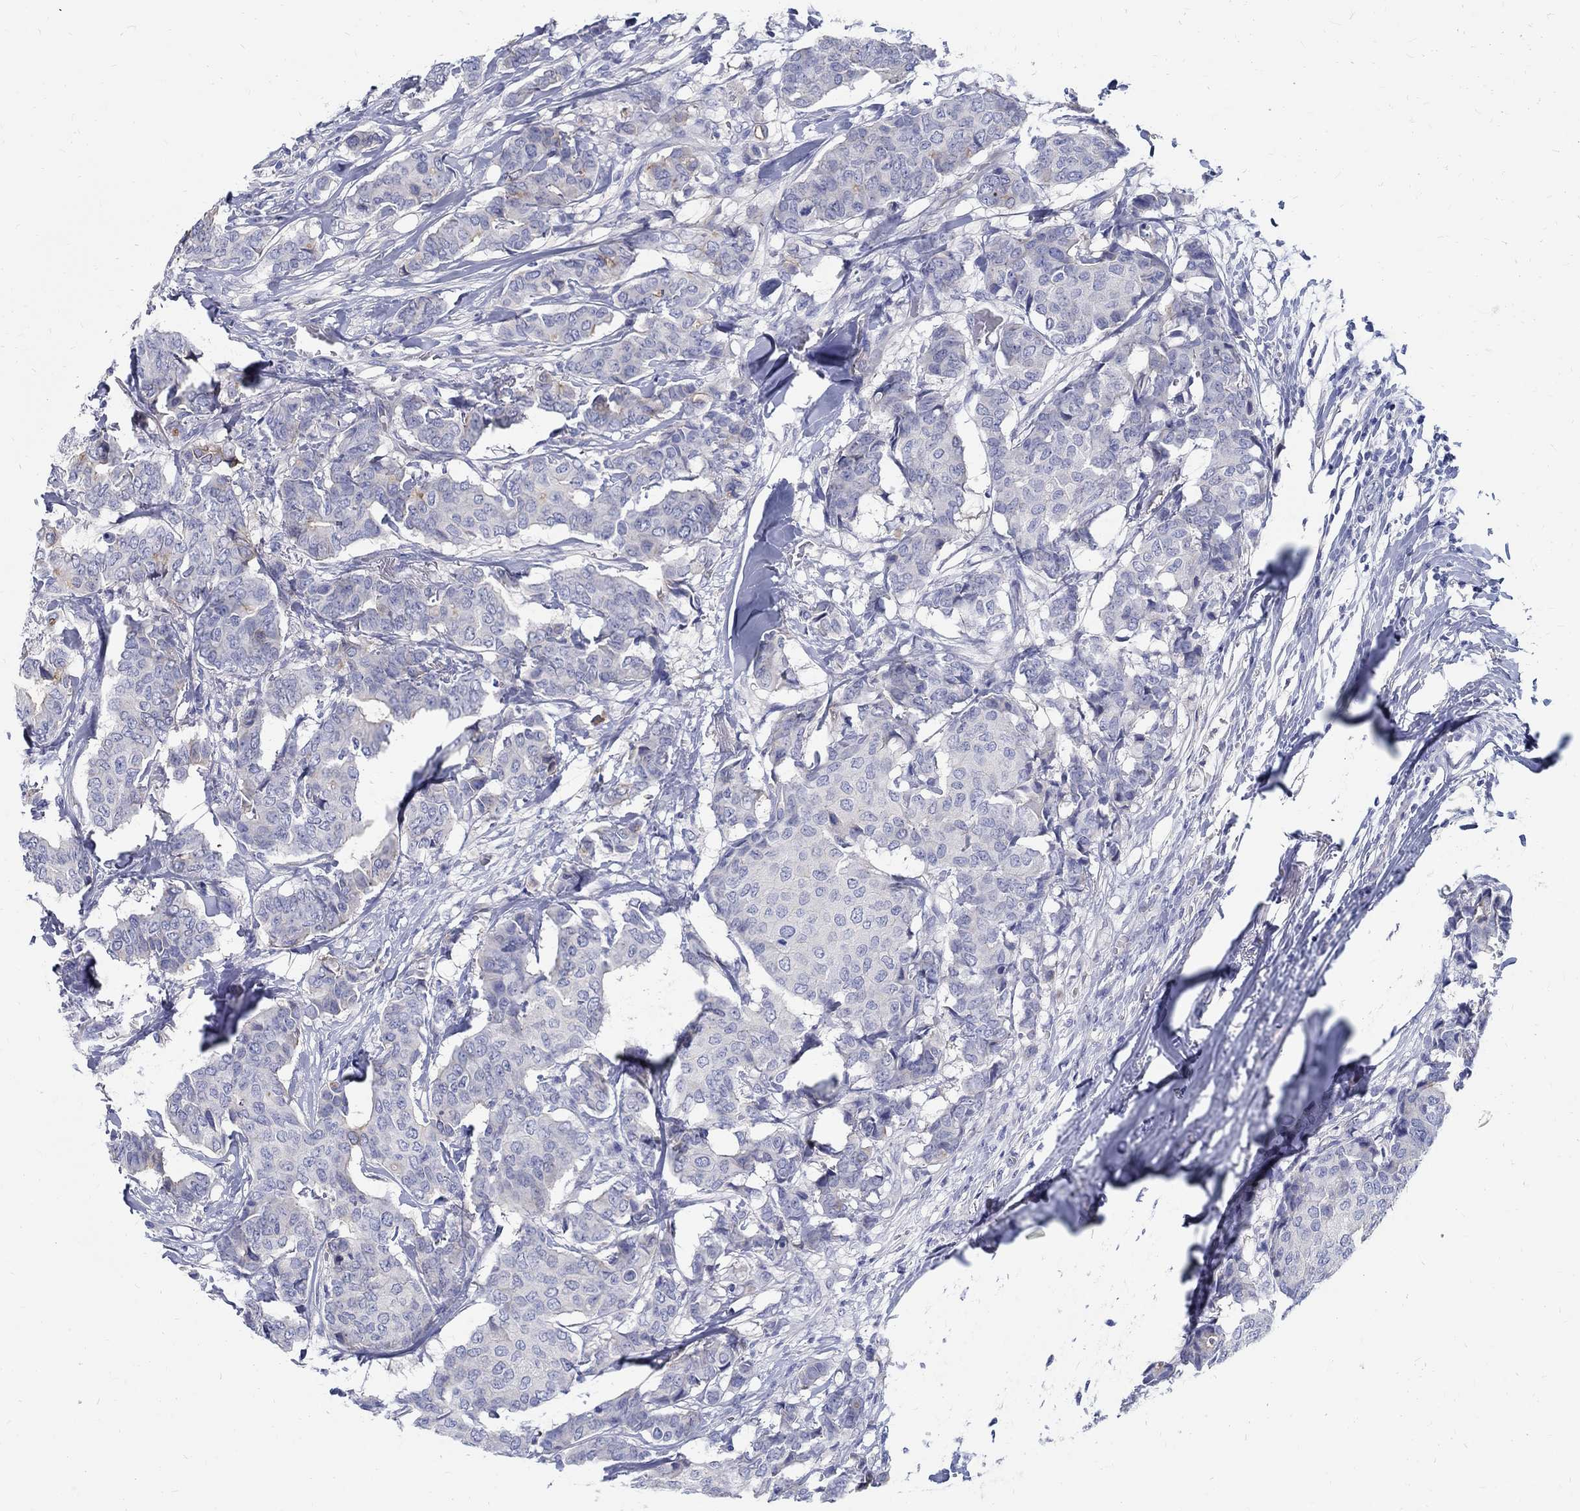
{"staining": {"intensity": "weak", "quantity": "<25%", "location": "cytoplasmic/membranous"}, "tissue": "breast cancer", "cell_type": "Tumor cells", "image_type": "cancer", "snomed": [{"axis": "morphology", "description": "Duct carcinoma"}, {"axis": "topography", "description": "Breast"}], "caption": "Immunohistochemistry of human breast cancer exhibits no positivity in tumor cells. (Stains: DAB immunohistochemistry (IHC) with hematoxylin counter stain, Microscopy: brightfield microscopy at high magnification).", "gene": "SOX2", "patient": {"sex": "female", "age": 75}}